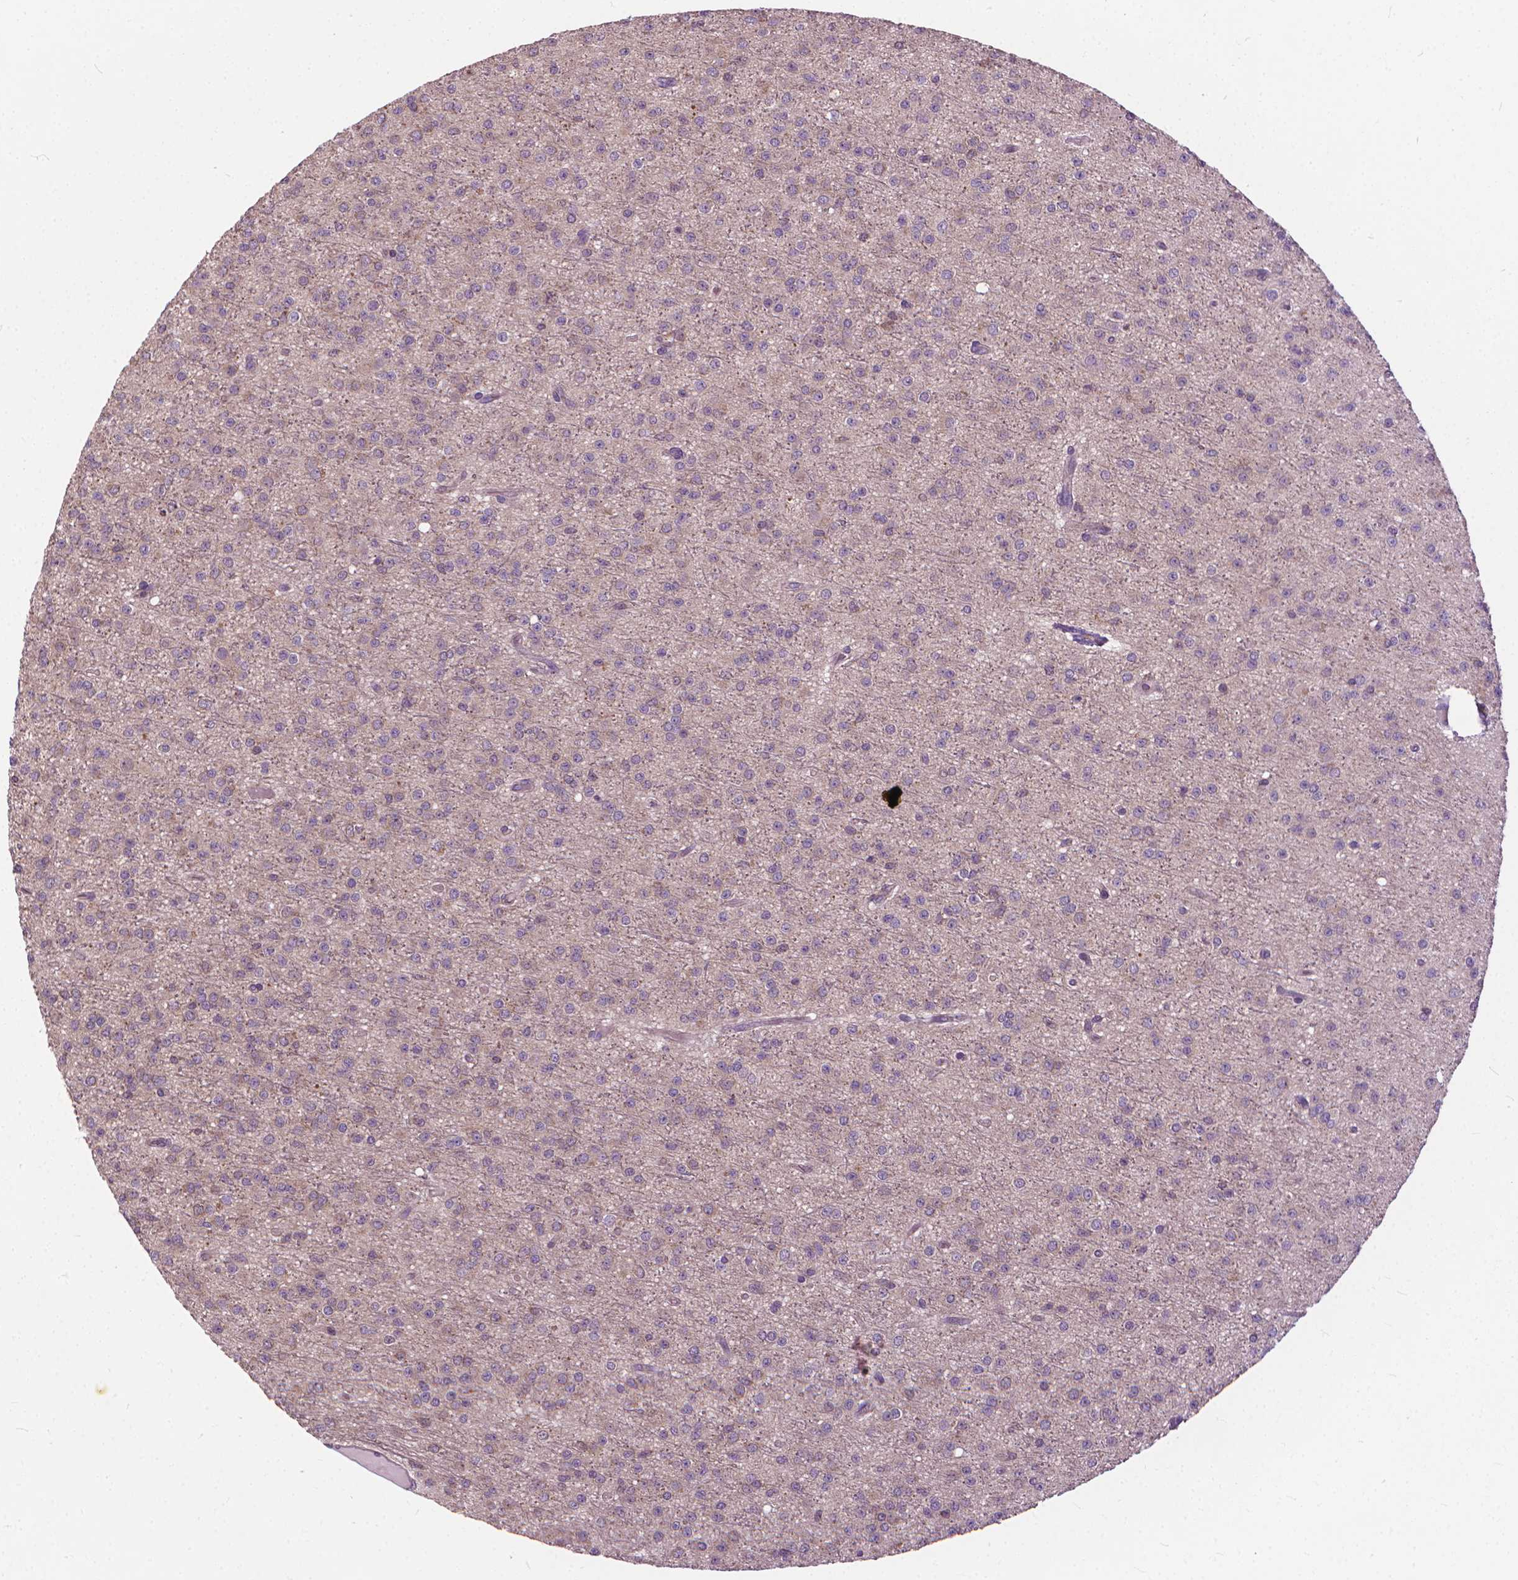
{"staining": {"intensity": "negative", "quantity": "none", "location": "none"}, "tissue": "glioma", "cell_type": "Tumor cells", "image_type": "cancer", "snomed": [{"axis": "morphology", "description": "Glioma, malignant, Low grade"}, {"axis": "topography", "description": "Brain"}], "caption": "Immunohistochemical staining of human glioma reveals no significant expression in tumor cells.", "gene": "NUDT1", "patient": {"sex": "male", "age": 27}}